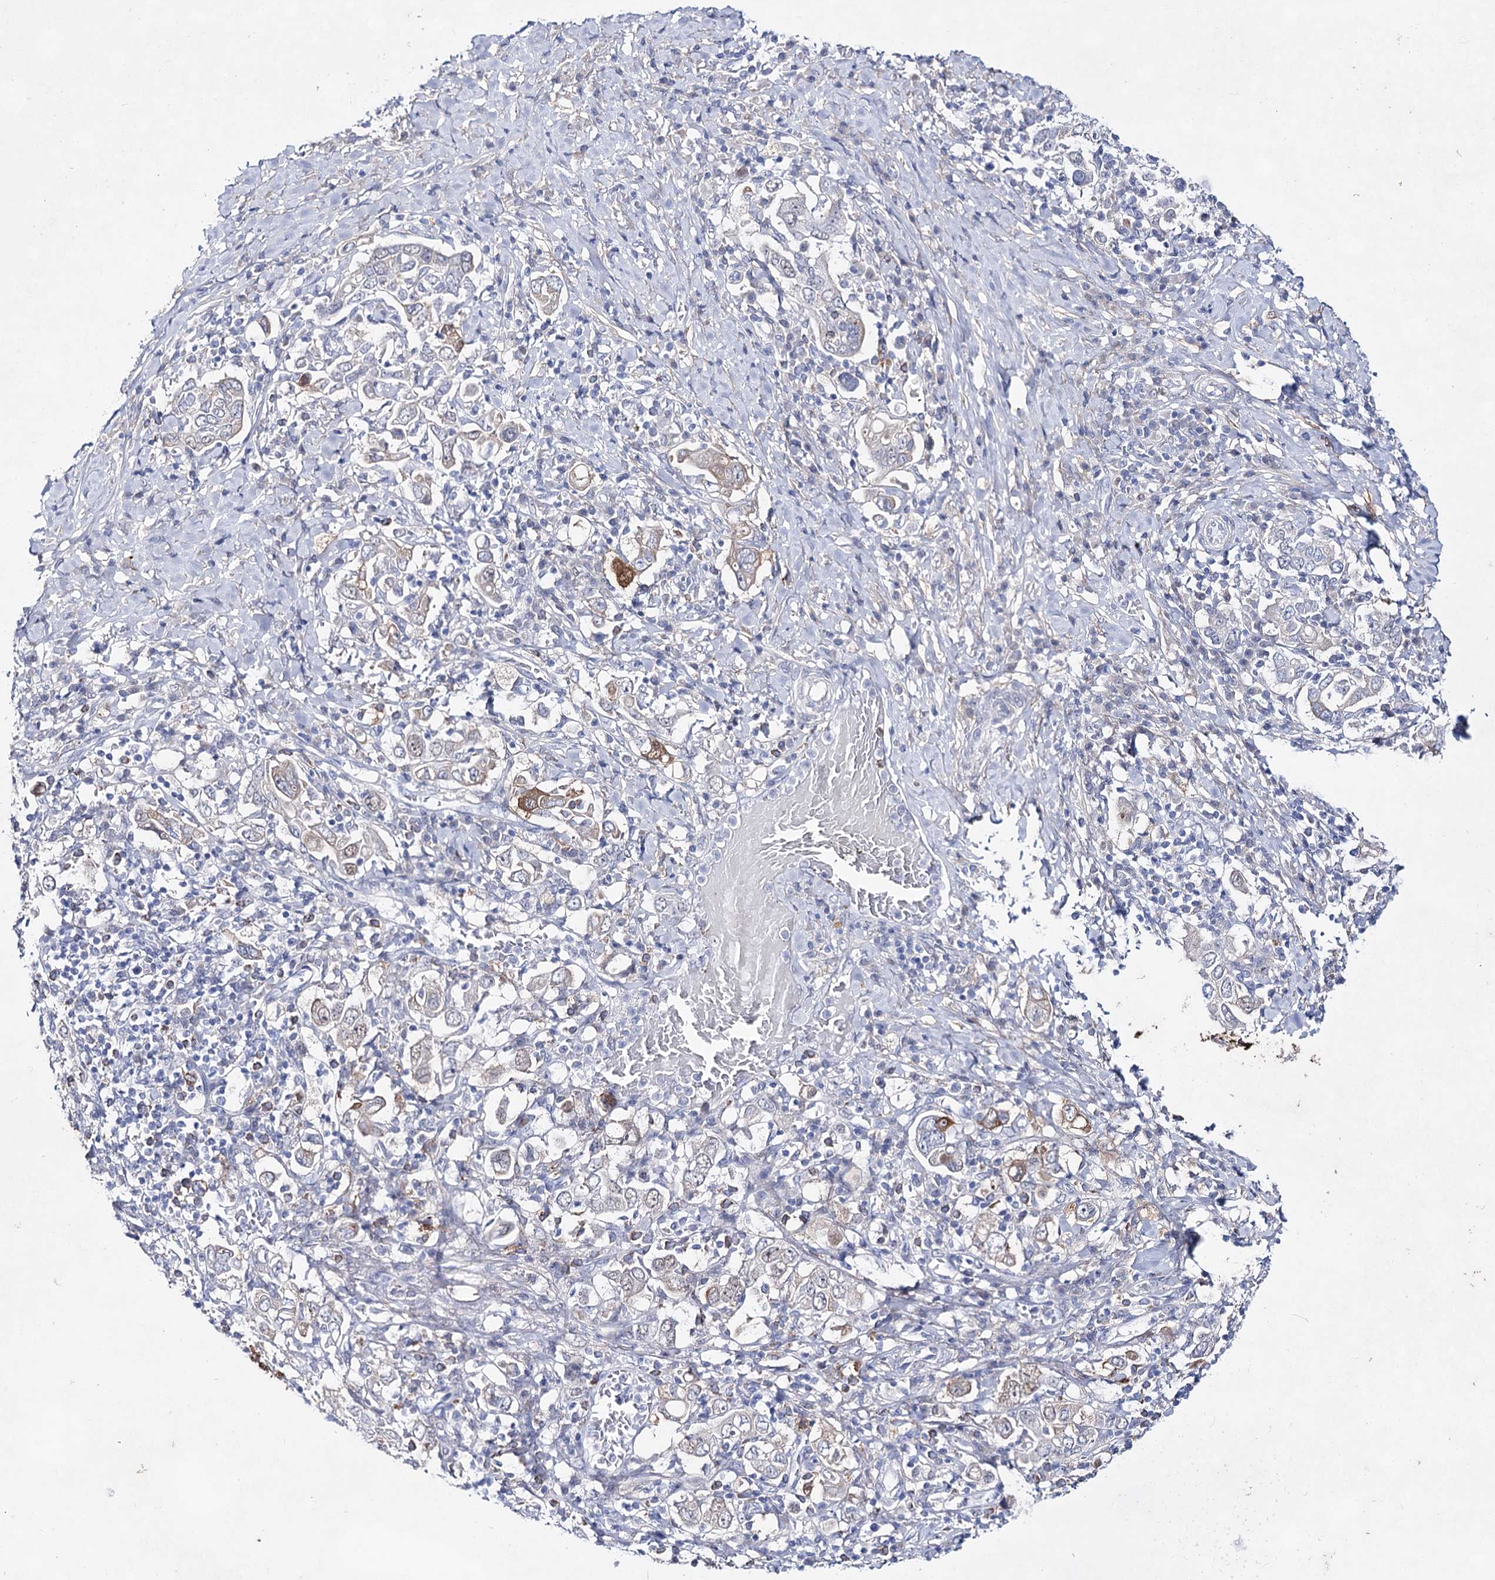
{"staining": {"intensity": "moderate", "quantity": "<25%", "location": "cytoplasmic/membranous"}, "tissue": "stomach cancer", "cell_type": "Tumor cells", "image_type": "cancer", "snomed": [{"axis": "morphology", "description": "Adenocarcinoma, NOS"}, {"axis": "topography", "description": "Stomach, upper"}], "caption": "Brown immunohistochemical staining in human stomach cancer (adenocarcinoma) shows moderate cytoplasmic/membranous staining in approximately <25% of tumor cells.", "gene": "UGDH", "patient": {"sex": "male", "age": 62}}